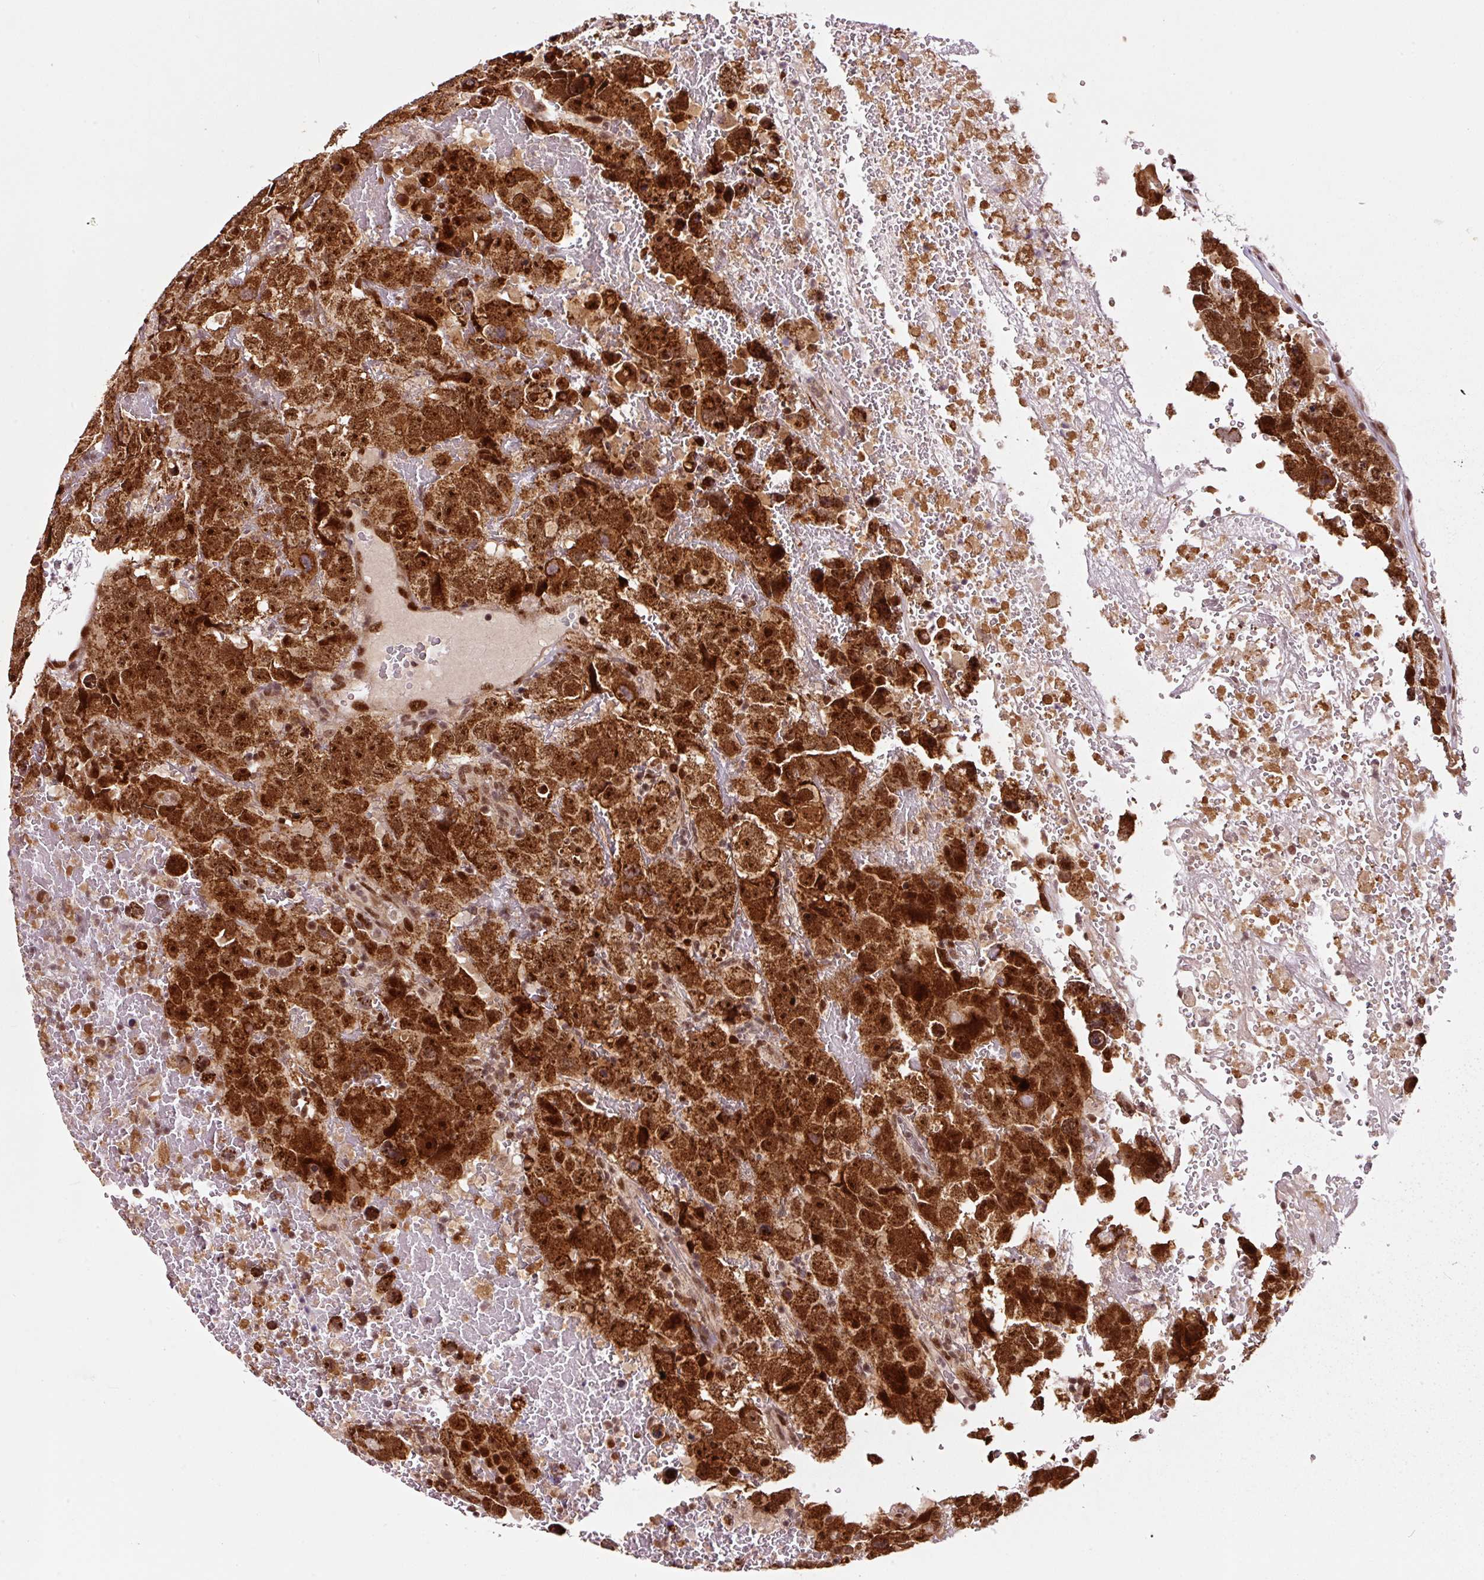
{"staining": {"intensity": "strong", "quantity": ">75%", "location": "cytoplasmic/membranous,nuclear"}, "tissue": "testis cancer", "cell_type": "Tumor cells", "image_type": "cancer", "snomed": [{"axis": "morphology", "description": "Carcinoma, Embryonal, NOS"}, {"axis": "topography", "description": "Testis"}], "caption": "This histopathology image shows embryonal carcinoma (testis) stained with IHC to label a protein in brown. The cytoplasmic/membranous and nuclear of tumor cells show strong positivity for the protein. Nuclei are counter-stained blue.", "gene": "RFC4", "patient": {"sex": "male", "age": 45}}